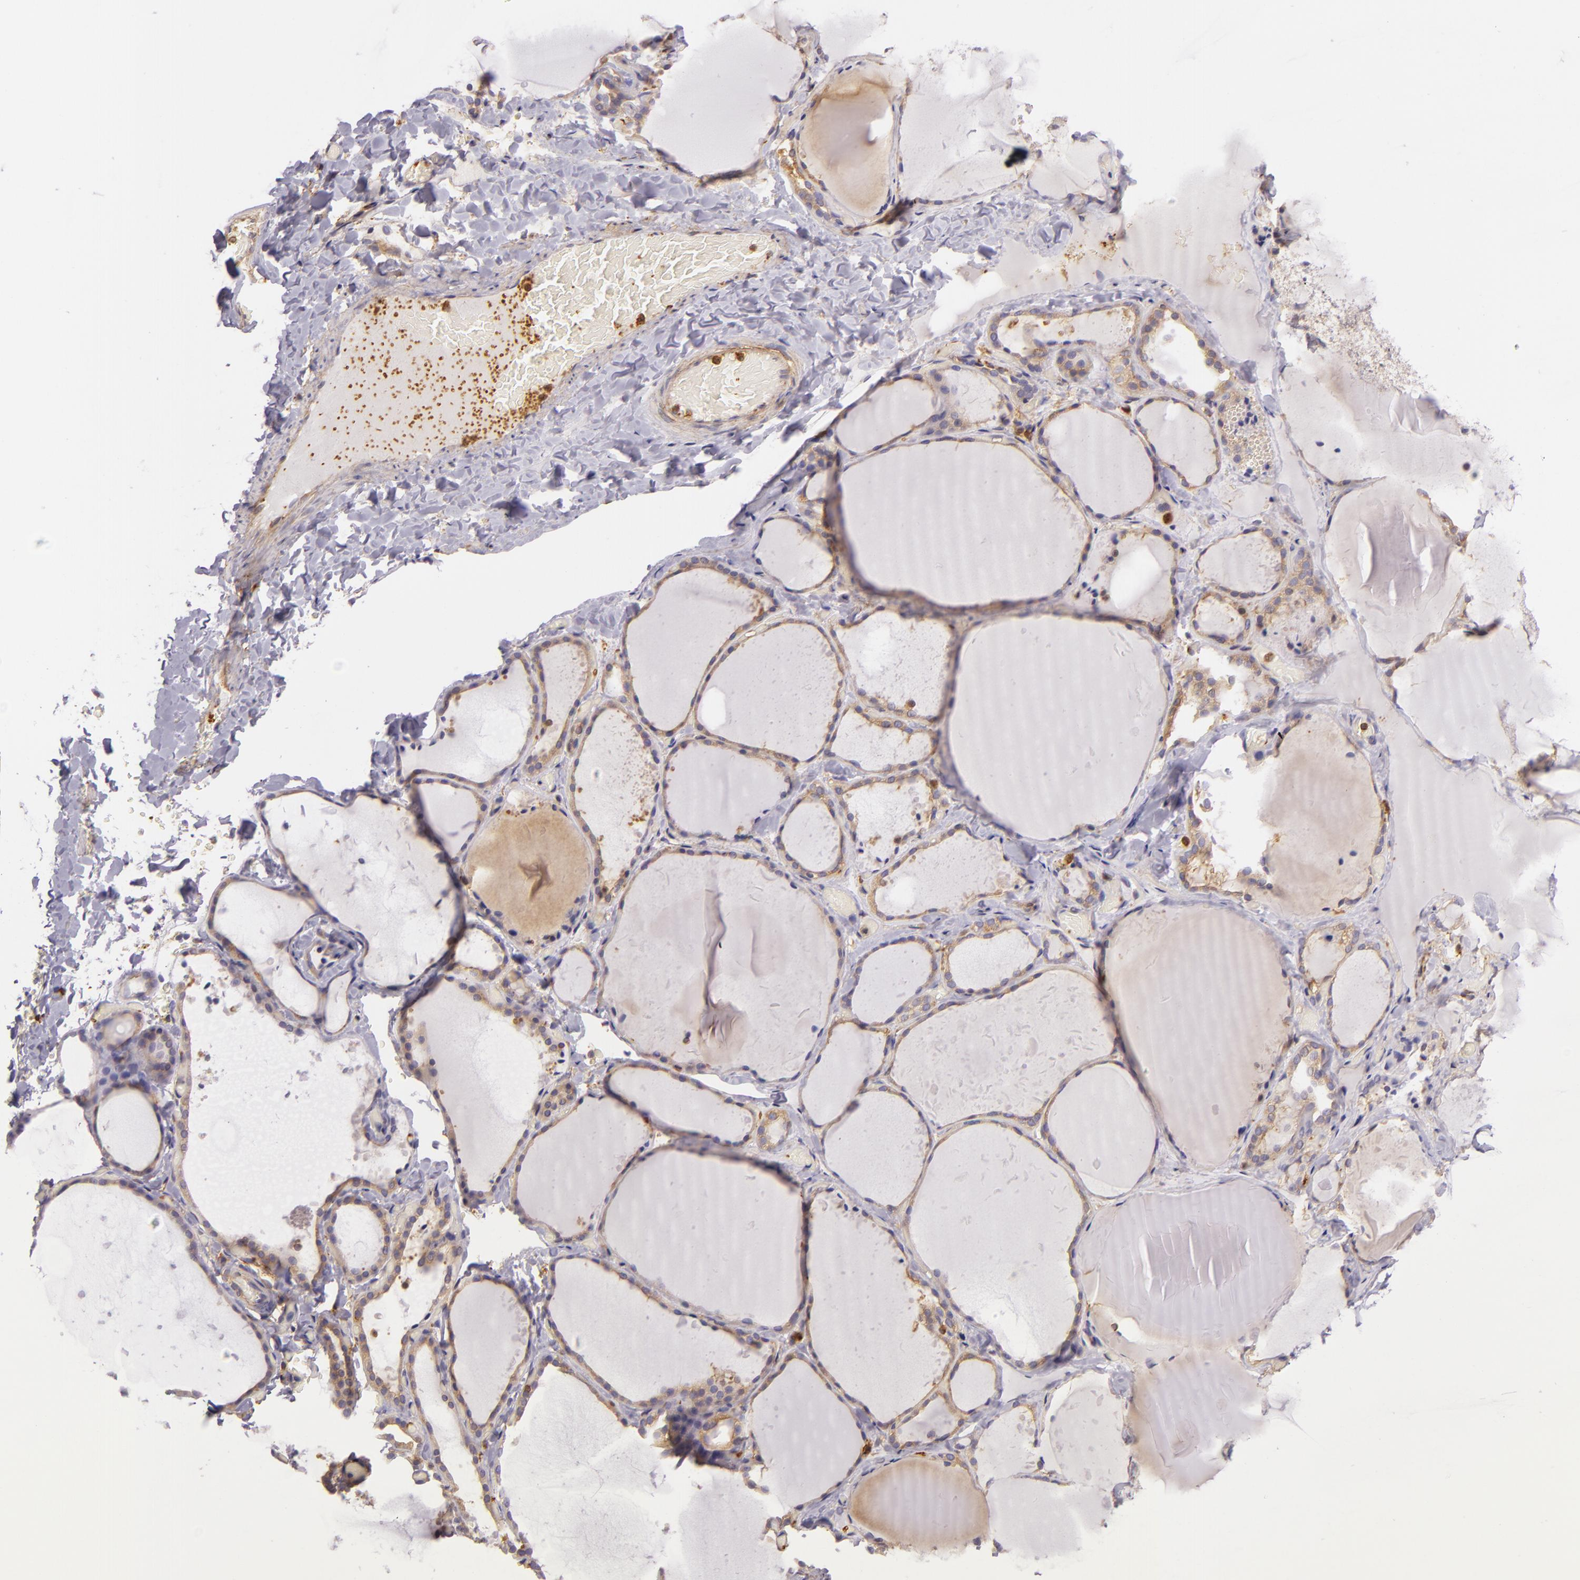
{"staining": {"intensity": "moderate", "quantity": ">75%", "location": "cytoplasmic/membranous"}, "tissue": "thyroid gland", "cell_type": "Glandular cells", "image_type": "normal", "snomed": [{"axis": "morphology", "description": "Normal tissue, NOS"}, {"axis": "topography", "description": "Thyroid gland"}], "caption": "This image shows benign thyroid gland stained with immunohistochemistry (IHC) to label a protein in brown. The cytoplasmic/membranous of glandular cells show moderate positivity for the protein. Nuclei are counter-stained blue.", "gene": "TLN1", "patient": {"sex": "female", "age": 22}}